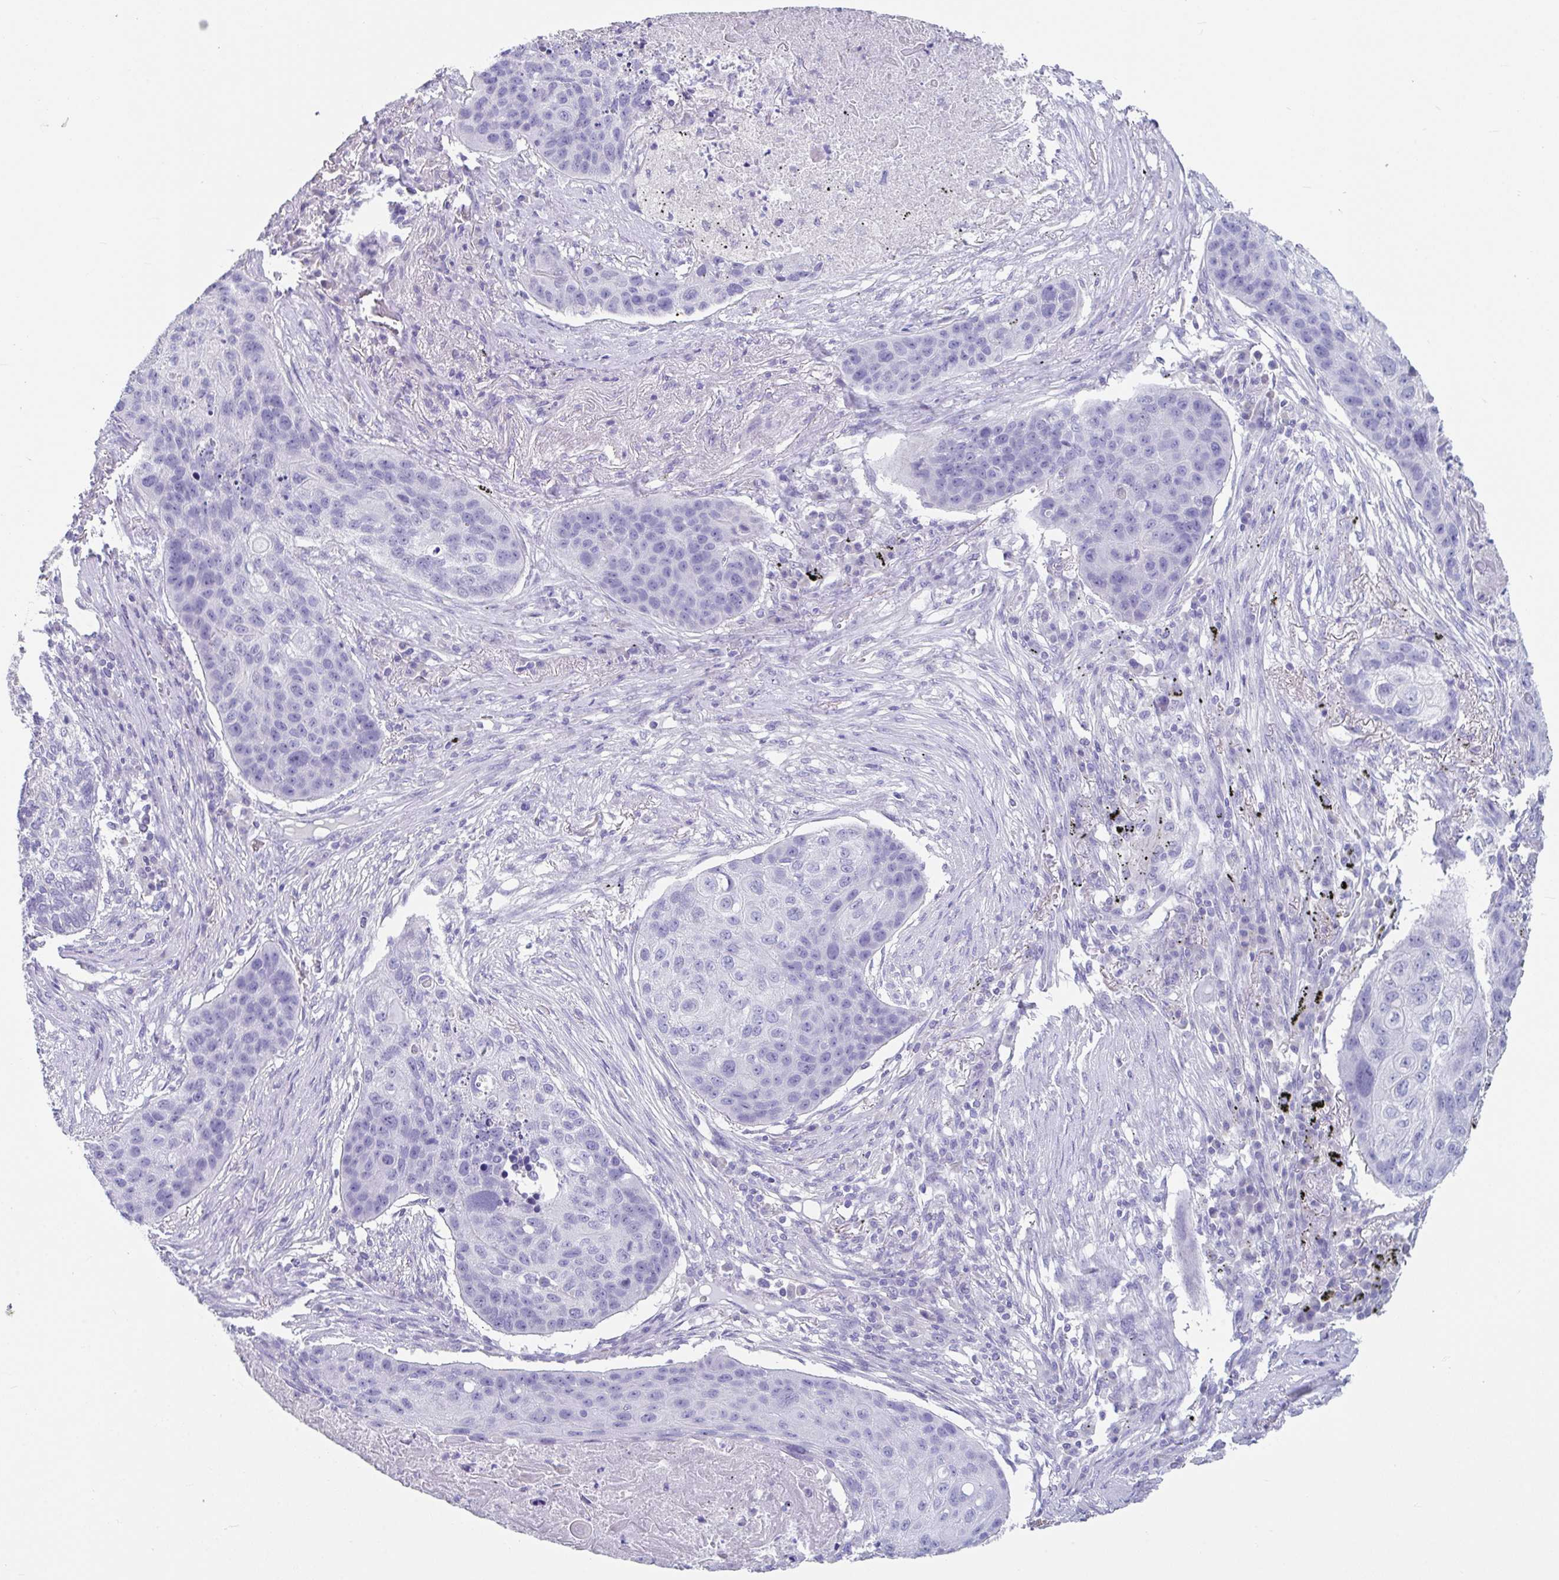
{"staining": {"intensity": "negative", "quantity": "none", "location": "none"}, "tissue": "lung cancer", "cell_type": "Tumor cells", "image_type": "cancer", "snomed": [{"axis": "morphology", "description": "Squamous cell carcinoma, NOS"}, {"axis": "topography", "description": "Lung"}], "caption": "Protein analysis of lung squamous cell carcinoma demonstrates no significant positivity in tumor cells. (IHC, brightfield microscopy, high magnification).", "gene": "SLC44A4", "patient": {"sex": "female", "age": 63}}